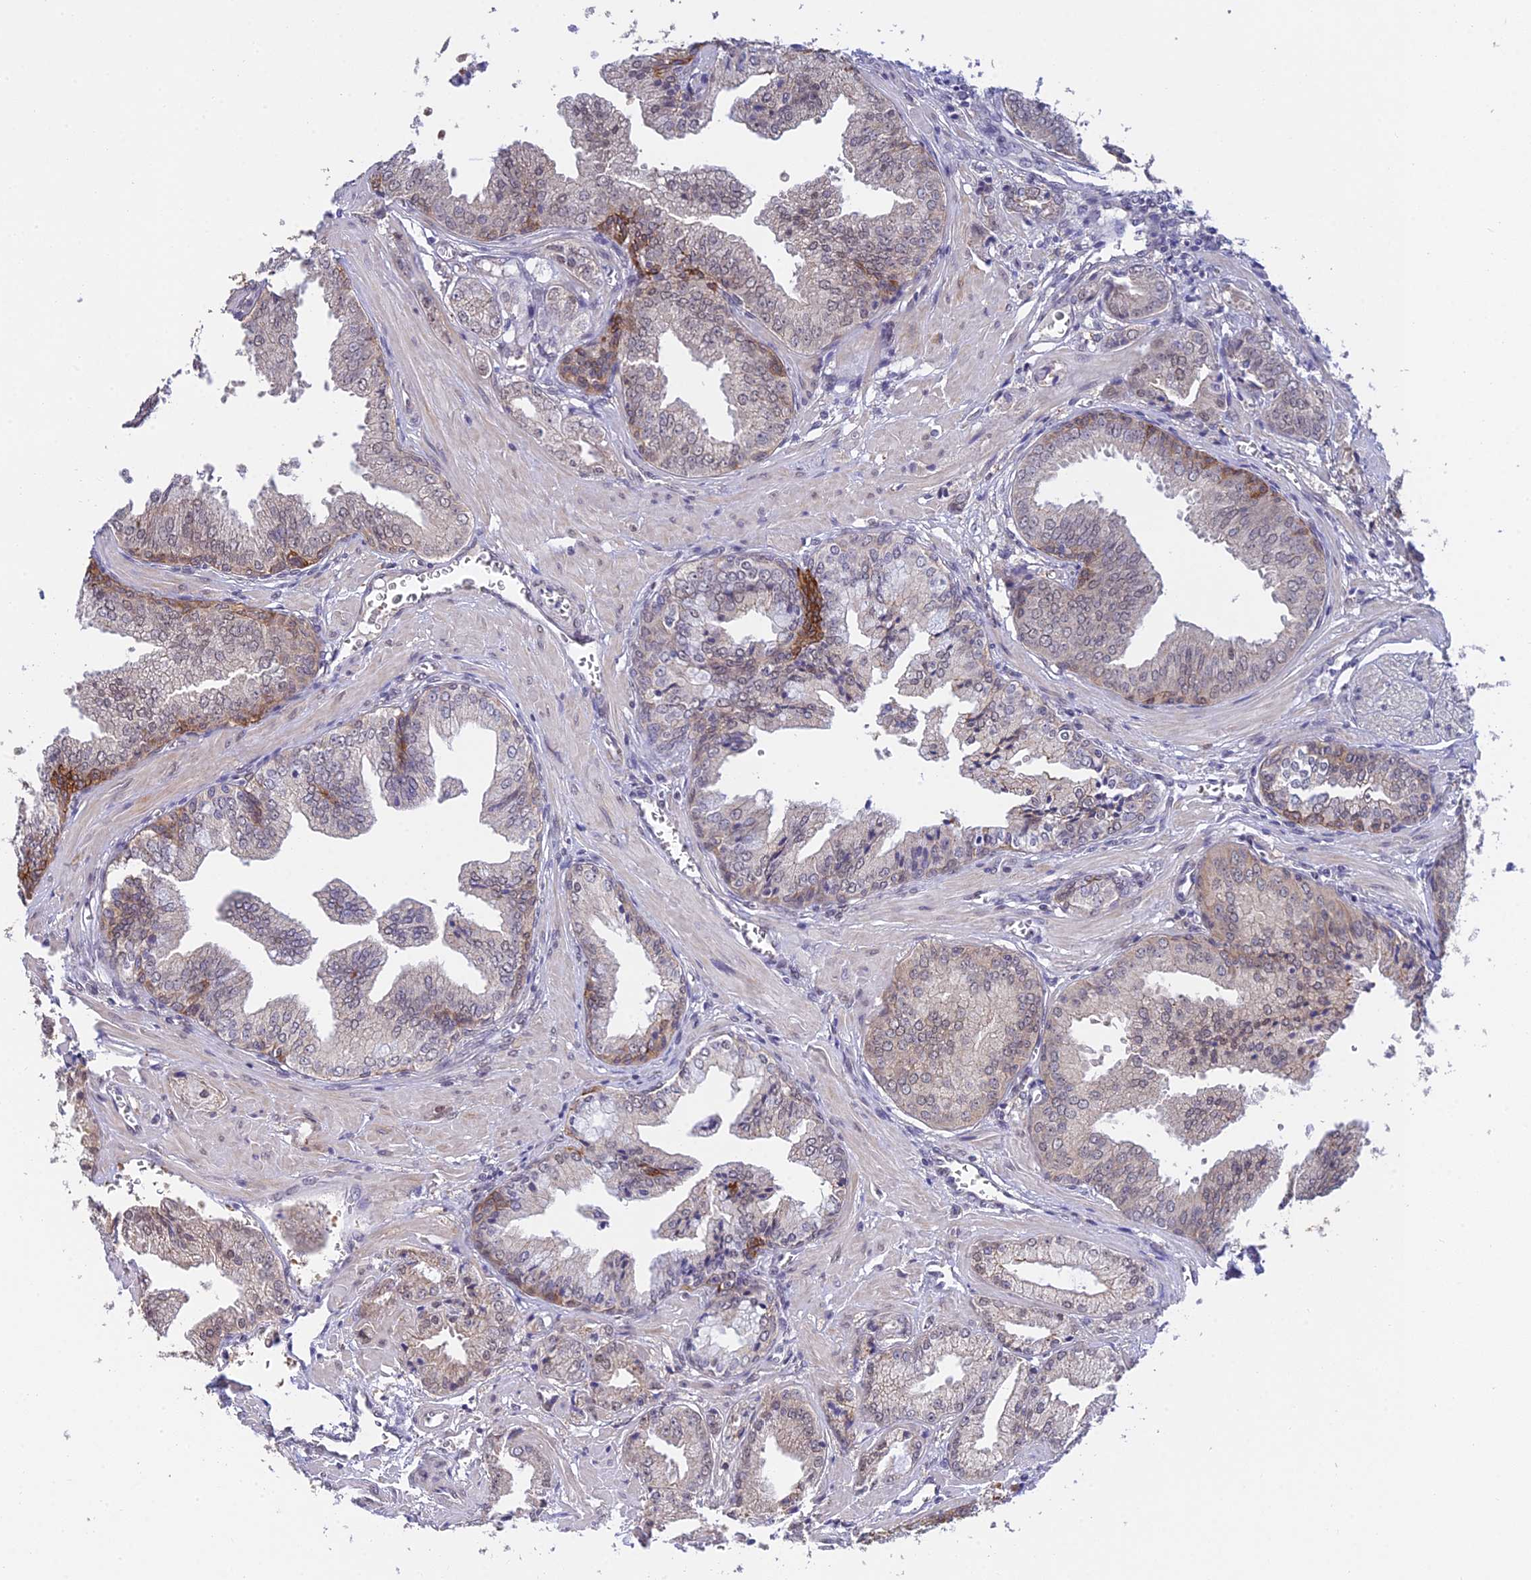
{"staining": {"intensity": "moderate", "quantity": "<25%", "location": "cytoplasmic/membranous"}, "tissue": "prostate cancer", "cell_type": "Tumor cells", "image_type": "cancer", "snomed": [{"axis": "morphology", "description": "Adenocarcinoma, Low grade"}, {"axis": "topography", "description": "Prostate"}], "caption": "This photomicrograph demonstrates prostate cancer (low-grade adenocarcinoma) stained with IHC to label a protein in brown. The cytoplasmic/membranous of tumor cells show moderate positivity for the protein. Nuclei are counter-stained blue.", "gene": "HOXB1", "patient": {"sex": "male", "age": 67}}